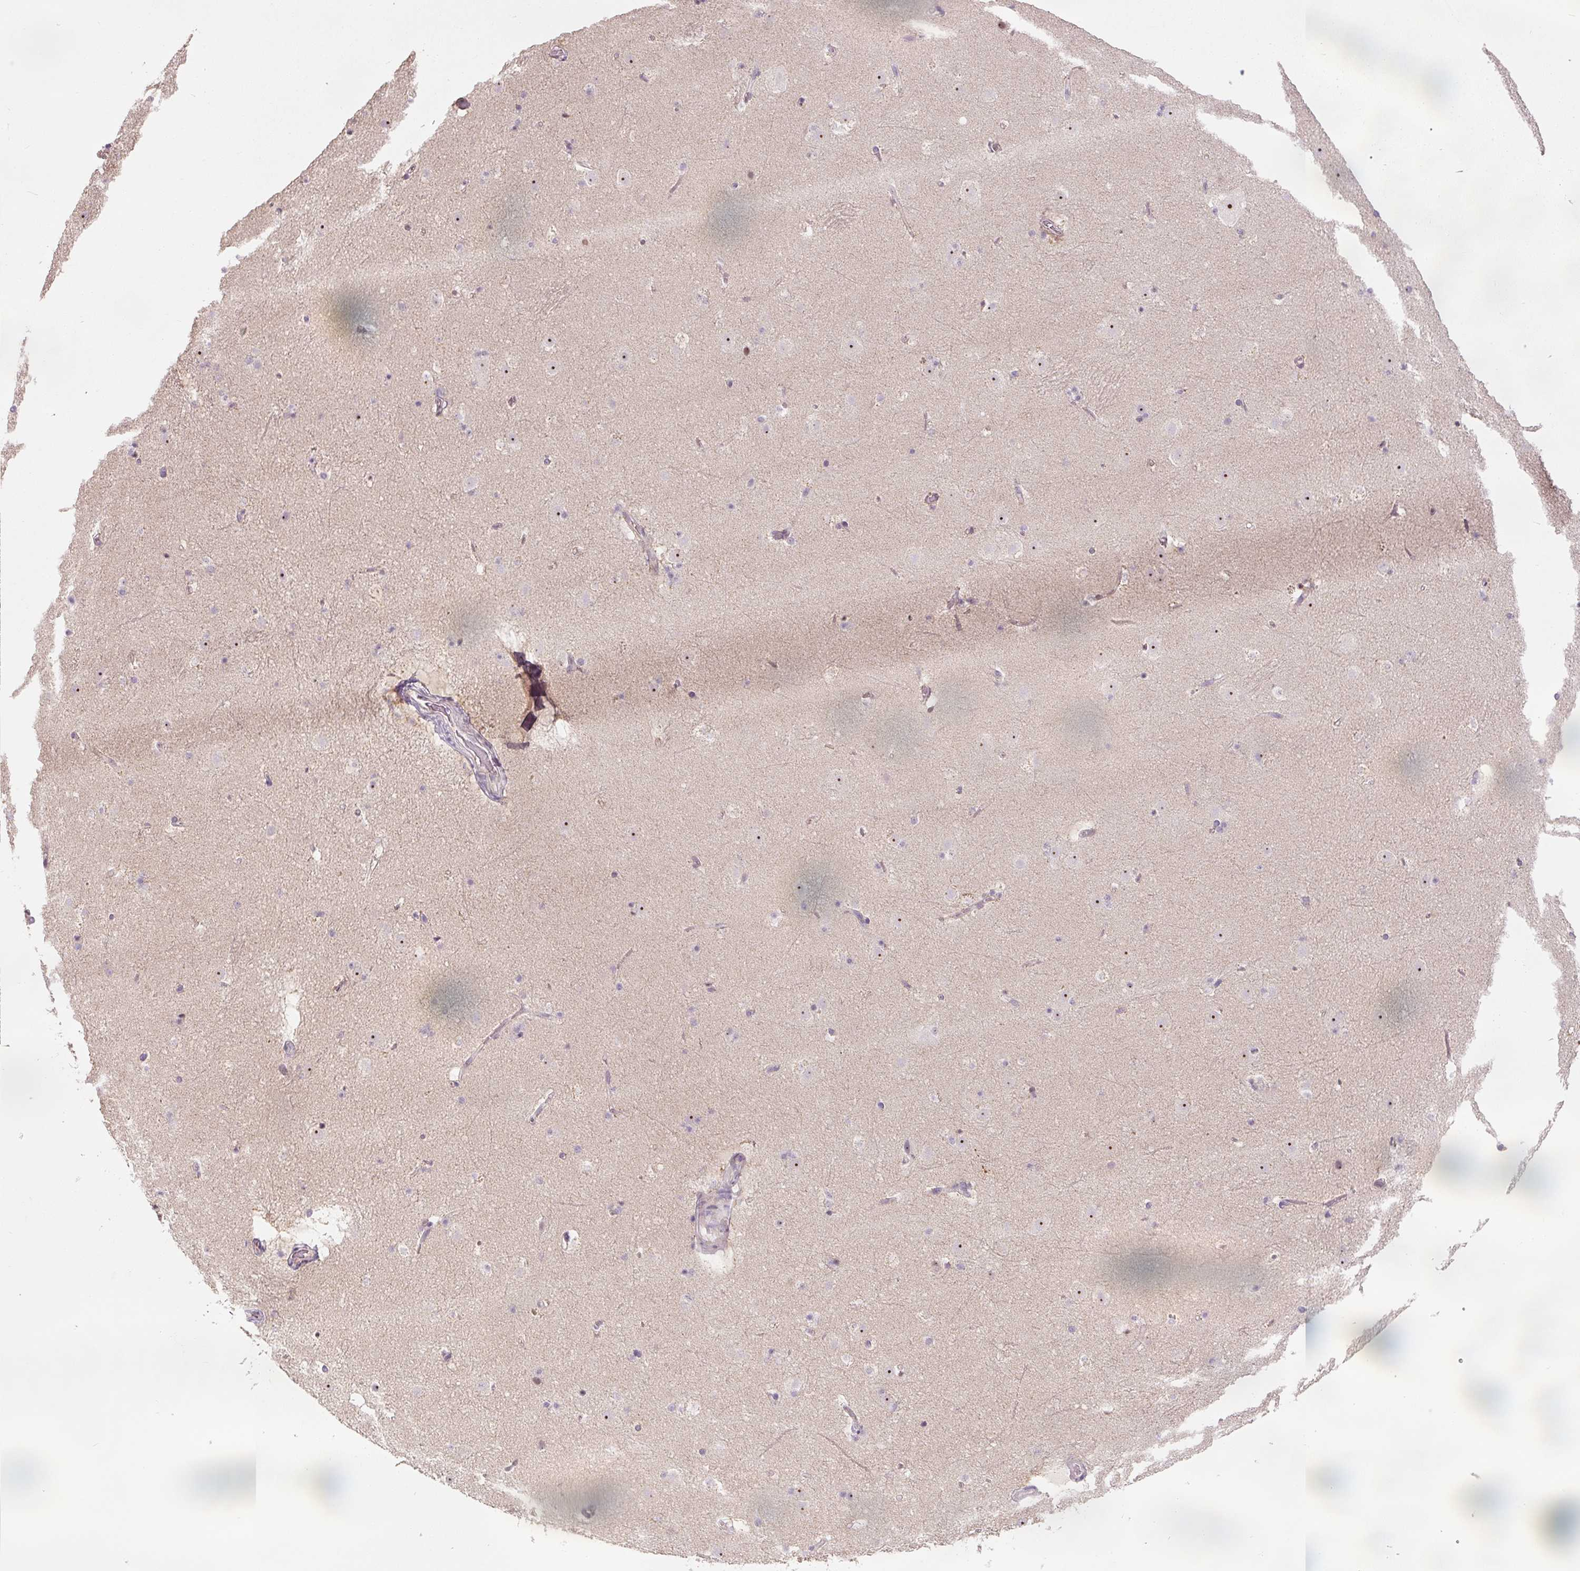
{"staining": {"intensity": "weak", "quantity": "<25%", "location": "nuclear"}, "tissue": "caudate", "cell_type": "Glial cells", "image_type": "normal", "snomed": [{"axis": "morphology", "description": "Normal tissue, NOS"}, {"axis": "topography", "description": "Lateral ventricle wall"}], "caption": "A histopathology image of caudate stained for a protein demonstrates no brown staining in glial cells.", "gene": "PWWP3B", "patient": {"sex": "male", "age": 37}}